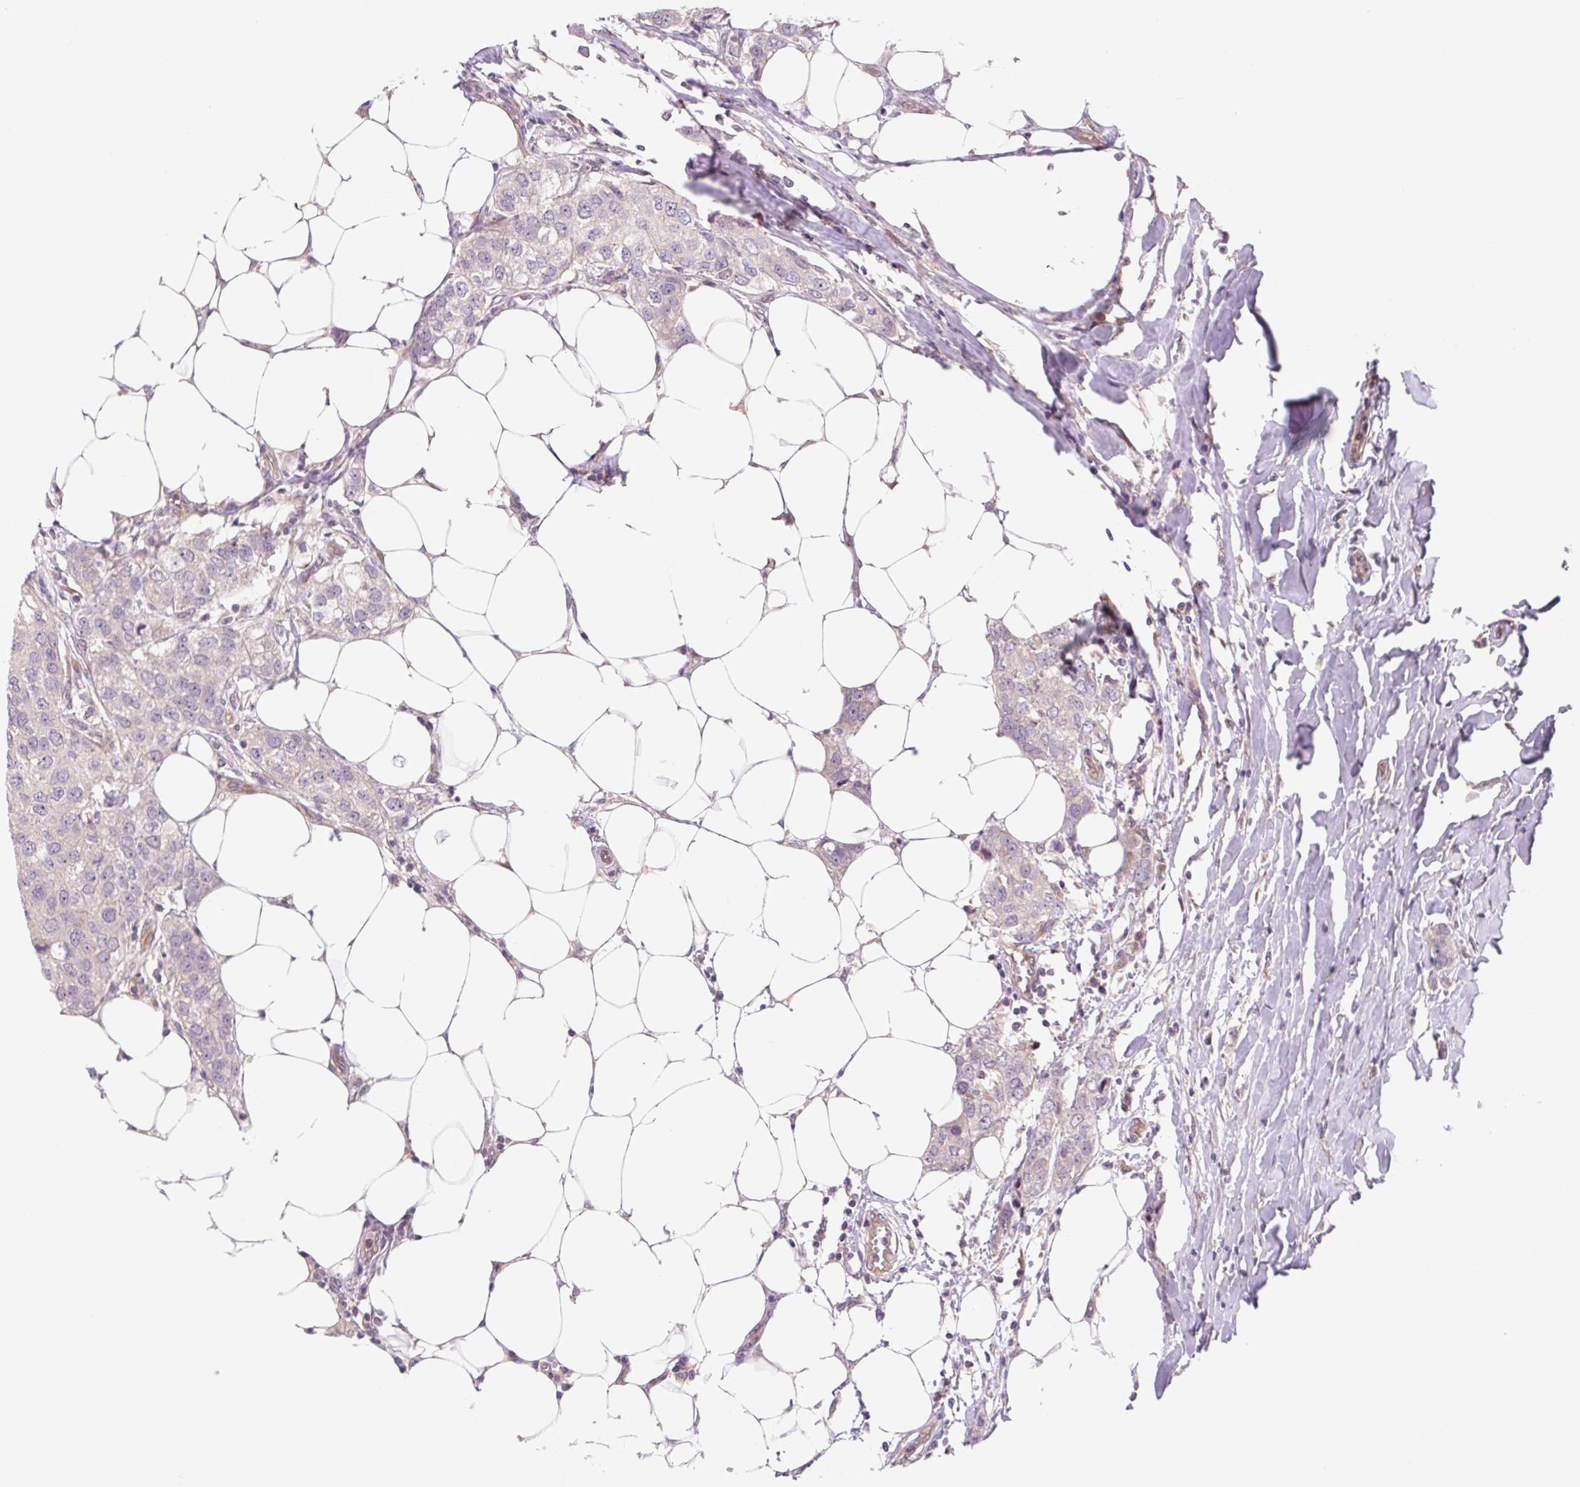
{"staining": {"intensity": "weak", "quantity": "<25%", "location": "cytoplasmic/membranous"}, "tissue": "breast cancer", "cell_type": "Tumor cells", "image_type": "cancer", "snomed": [{"axis": "morphology", "description": "Duct carcinoma"}, {"axis": "topography", "description": "Breast"}], "caption": "Human intraductal carcinoma (breast) stained for a protein using IHC demonstrates no positivity in tumor cells.", "gene": "HFE", "patient": {"sex": "female", "age": 80}}